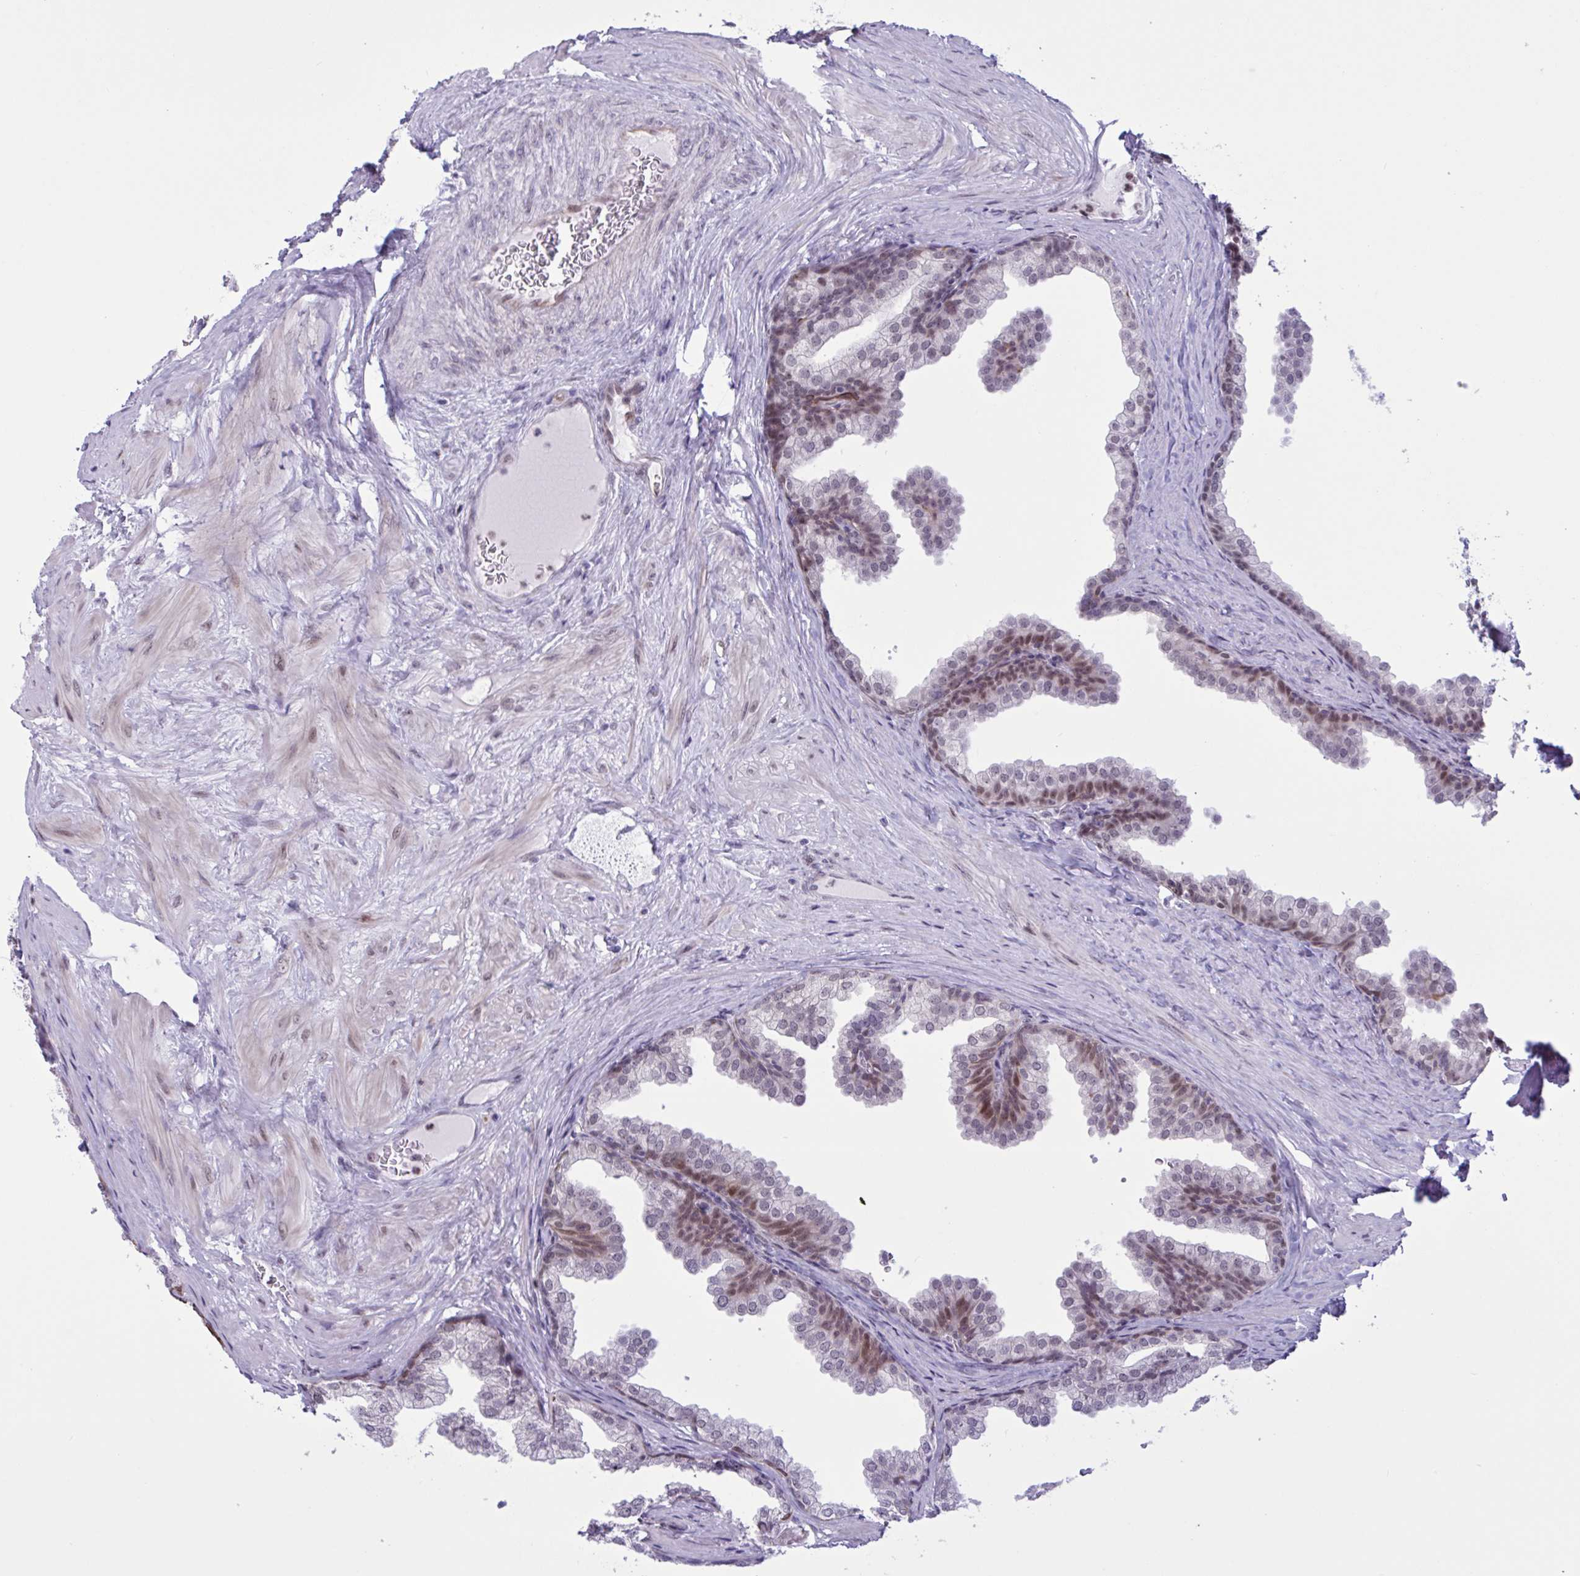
{"staining": {"intensity": "strong", "quantity": "<25%", "location": "cytoplasmic/membranous,nuclear"}, "tissue": "prostate", "cell_type": "Glandular cells", "image_type": "normal", "snomed": [{"axis": "morphology", "description": "Normal tissue, NOS"}, {"axis": "topography", "description": "Prostate"}], "caption": "Approximately <25% of glandular cells in normal prostate exhibit strong cytoplasmic/membranous,nuclear protein positivity as visualized by brown immunohistochemical staining.", "gene": "PRMT6", "patient": {"sex": "male", "age": 37}}